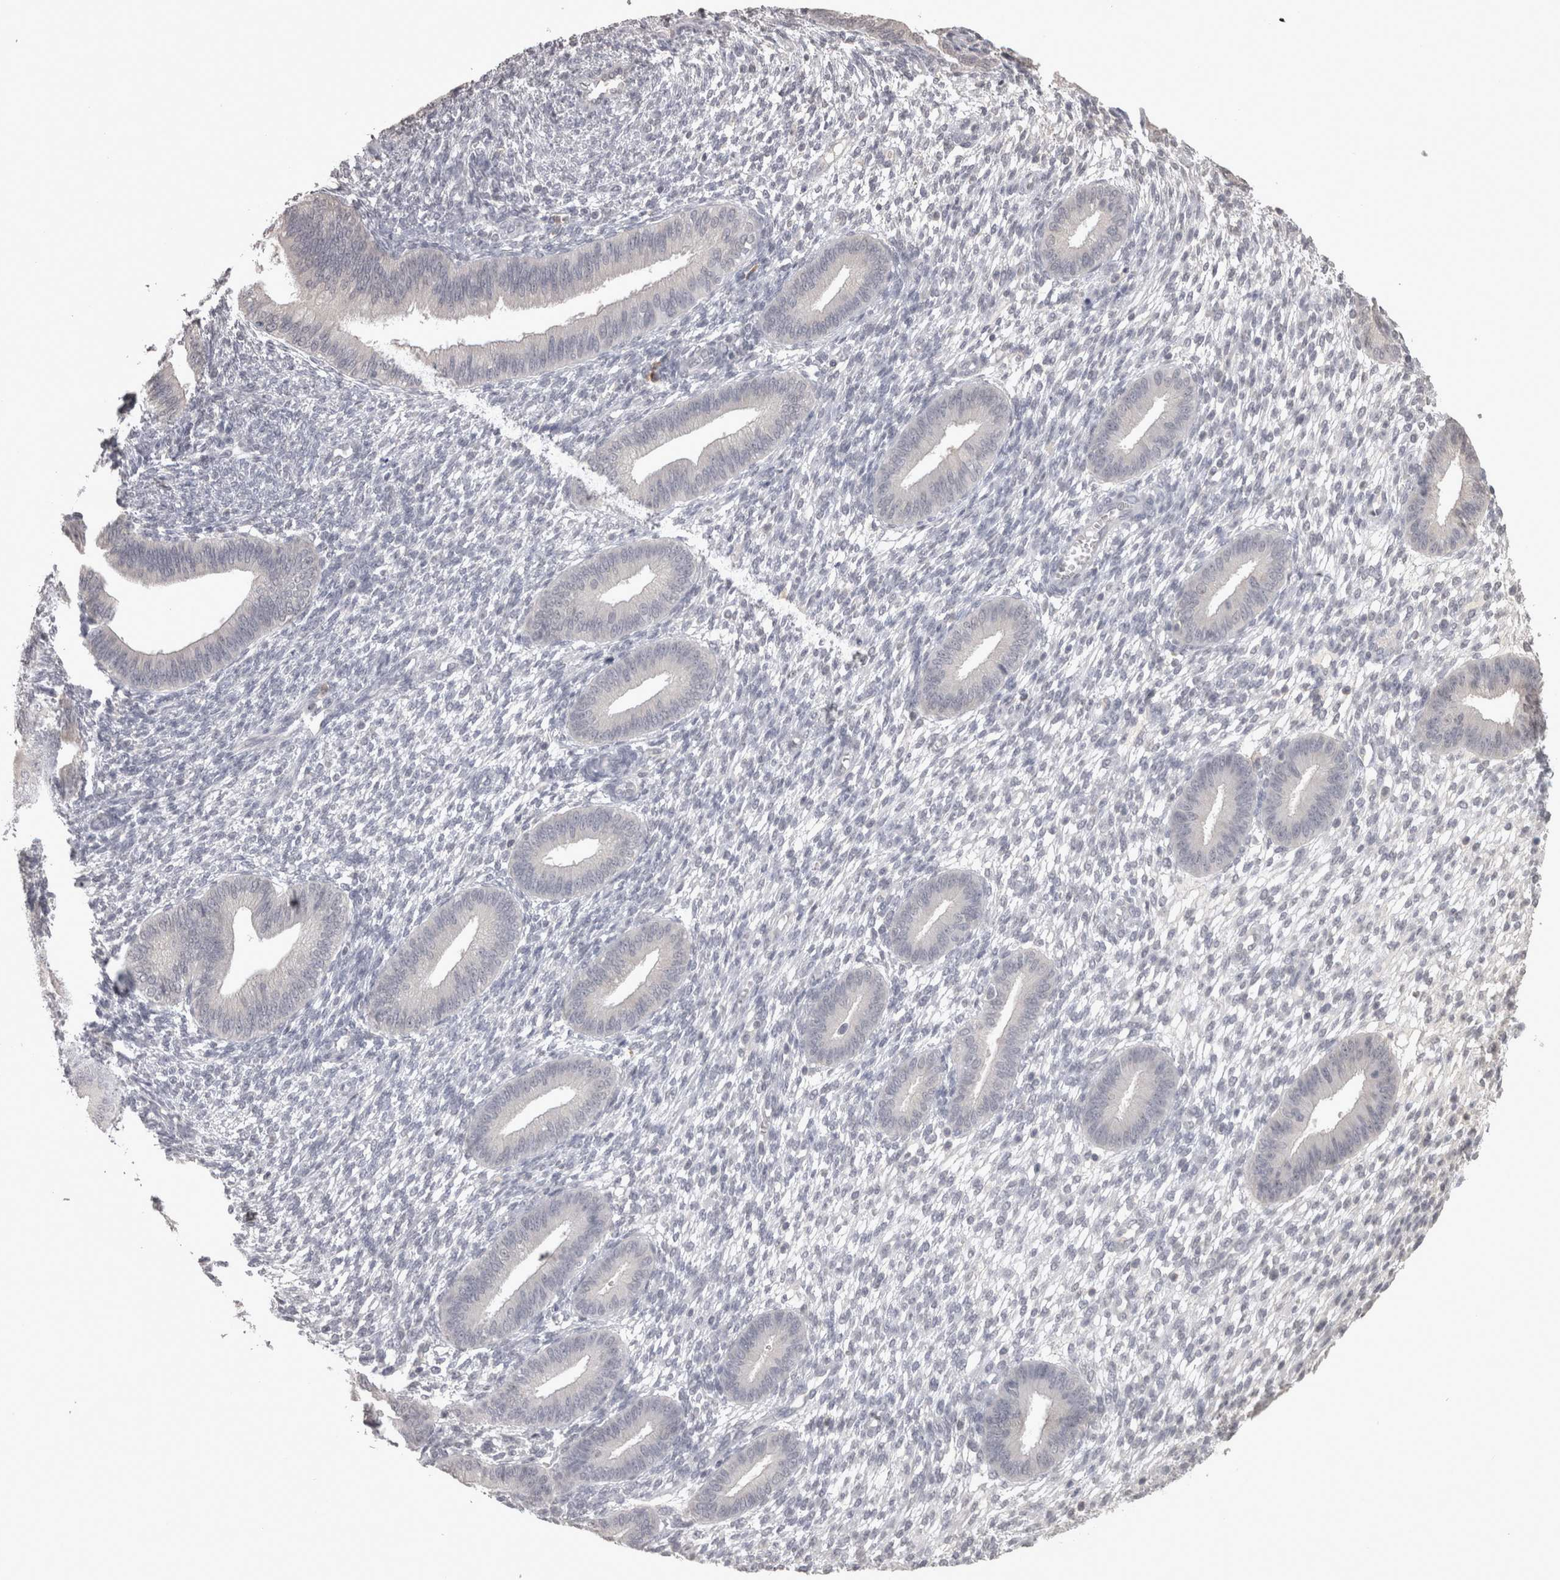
{"staining": {"intensity": "negative", "quantity": "none", "location": "none"}, "tissue": "endometrium", "cell_type": "Cells in endometrial stroma", "image_type": "normal", "snomed": [{"axis": "morphology", "description": "Normal tissue, NOS"}, {"axis": "topography", "description": "Endometrium"}], "caption": "IHC histopathology image of benign endometrium: human endometrium stained with DAB displays no significant protein expression in cells in endometrial stroma.", "gene": "LAX1", "patient": {"sex": "female", "age": 46}}